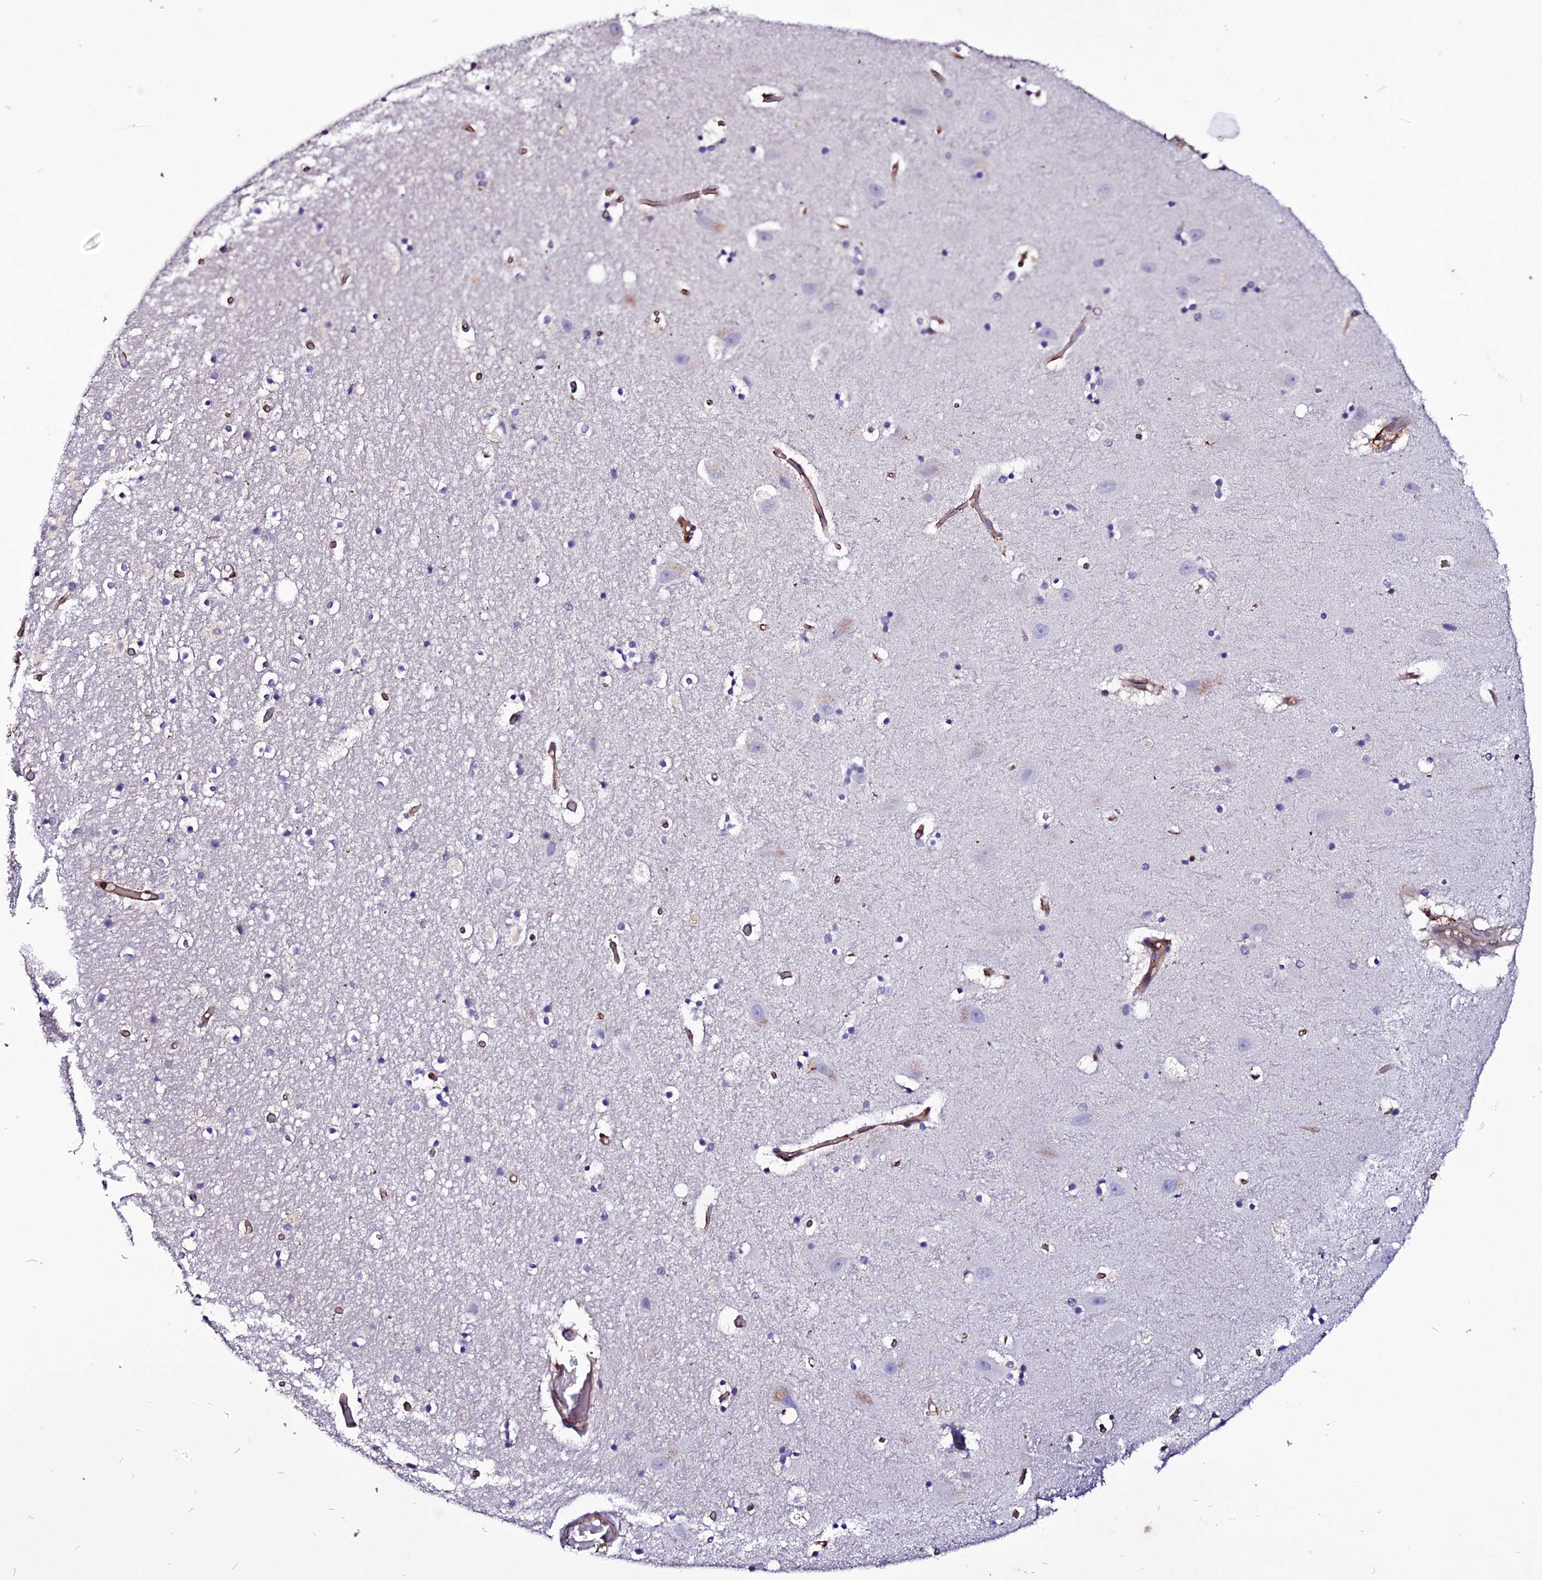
{"staining": {"intensity": "negative", "quantity": "none", "location": "none"}, "tissue": "hippocampus", "cell_type": "Glial cells", "image_type": "normal", "snomed": [{"axis": "morphology", "description": "Normal tissue, NOS"}, {"axis": "topography", "description": "Hippocampus"}], "caption": "Immunohistochemistry histopathology image of normal hippocampus: hippocampus stained with DAB (3,3'-diaminobenzidine) reveals no significant protein staining in glial cells. (Stains: DAB (3,3'-diaminobenzidine) immunohistochemistry with hematoxylin counter stain, Microscopy: brightfield microscopy at high magnification).", "gene": "USP17L10", "patient": {"sex": "female", "age": 52}}